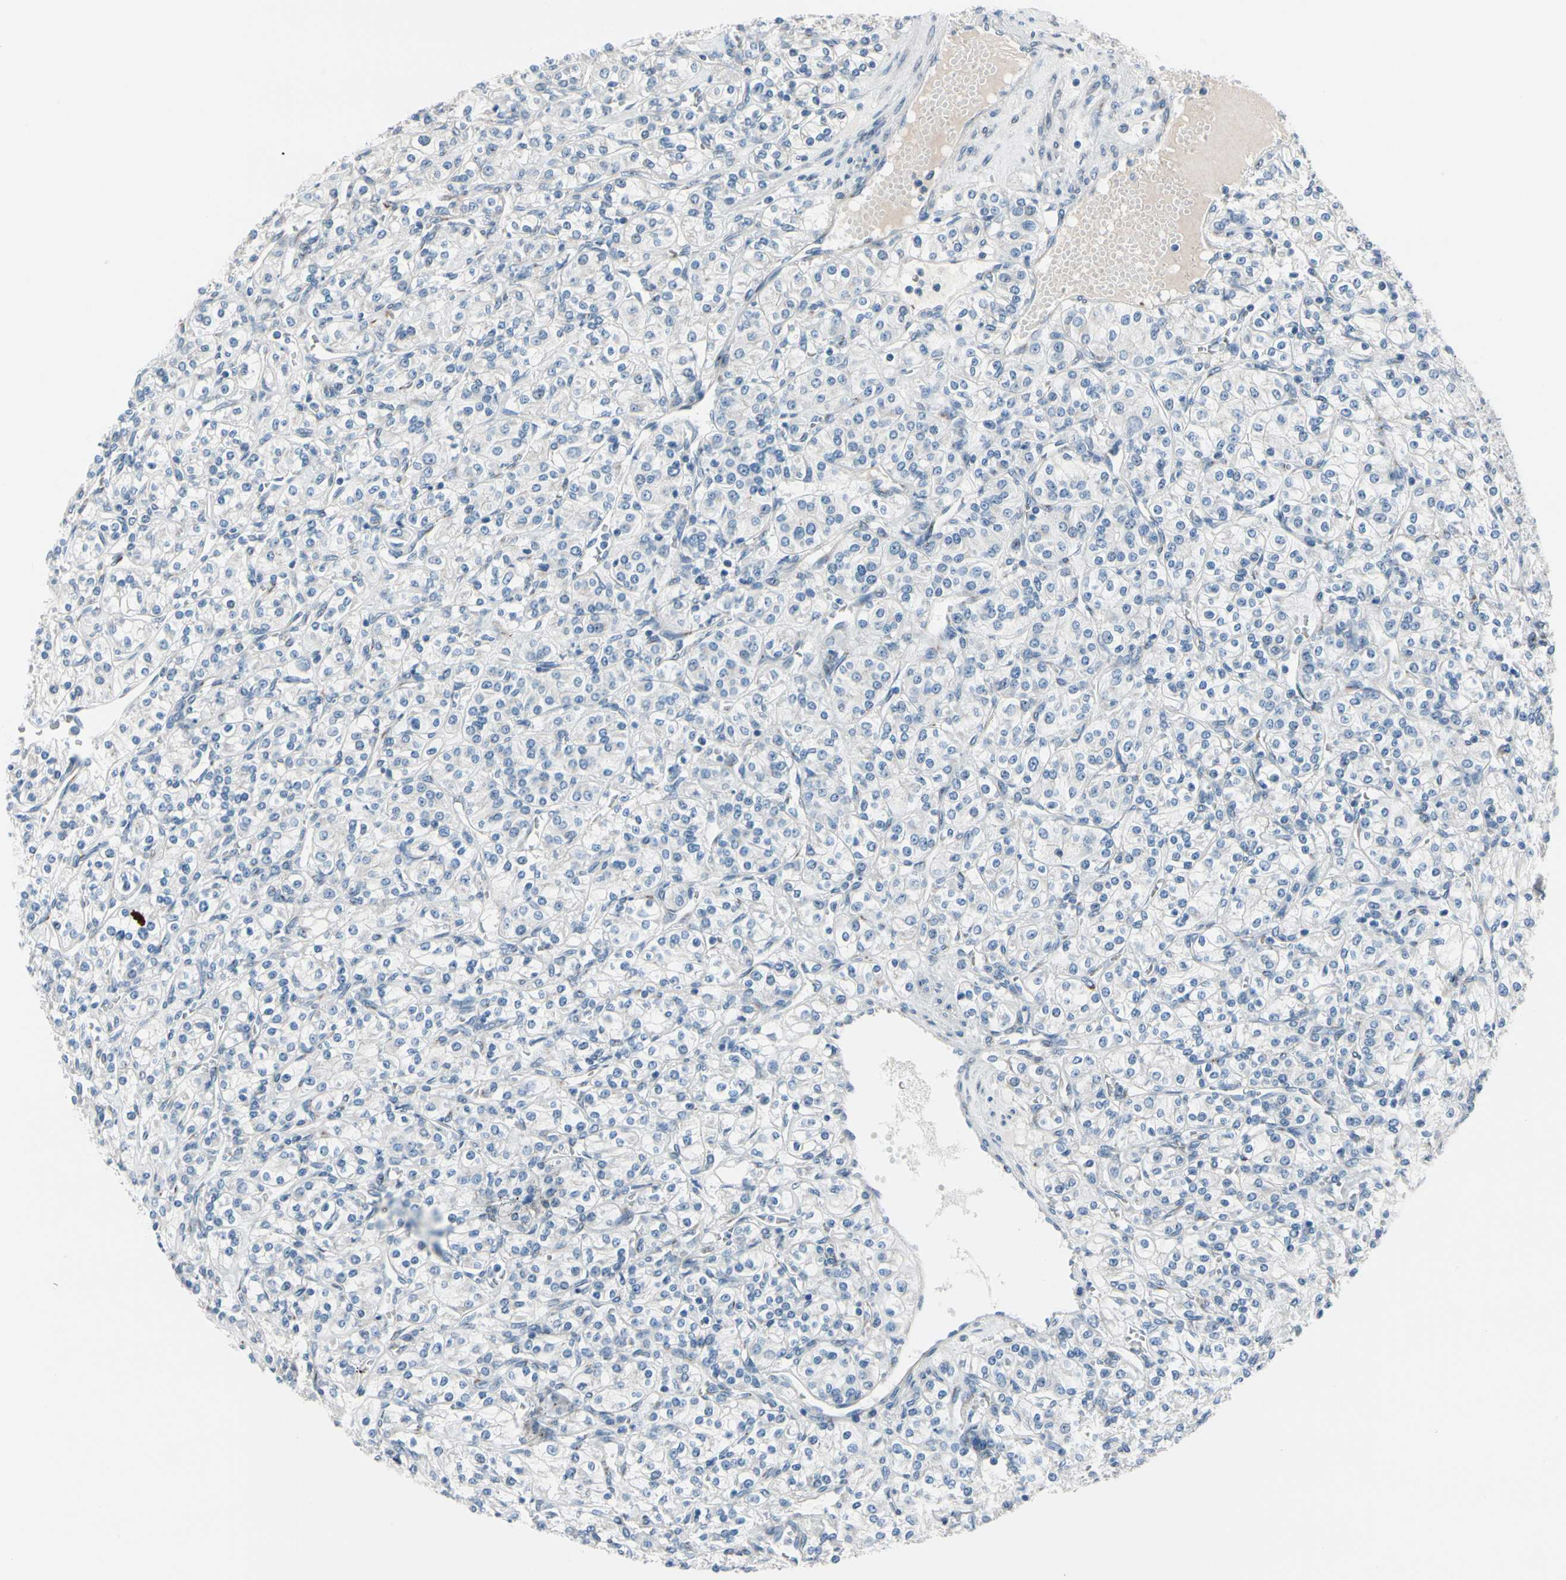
{"staining": {"intensity": "negative", "quantity": "none", "location": "none"}, "tissue": "renal cancer", "cell_type": "Tumor cells", "image_type": "cancer", "snomed": [{"axis": "morphology", "description": "Adenocarcinoma, NOS"}, {"axis": "topography", "description": "Kidney"}], "caption": "This is a image of immunohistochemistry staining of adenocarcinoma (renal), which shows no expression in tumor cells.", "gene": "PGR", "patient": {"sex": "male", "age": 77}}